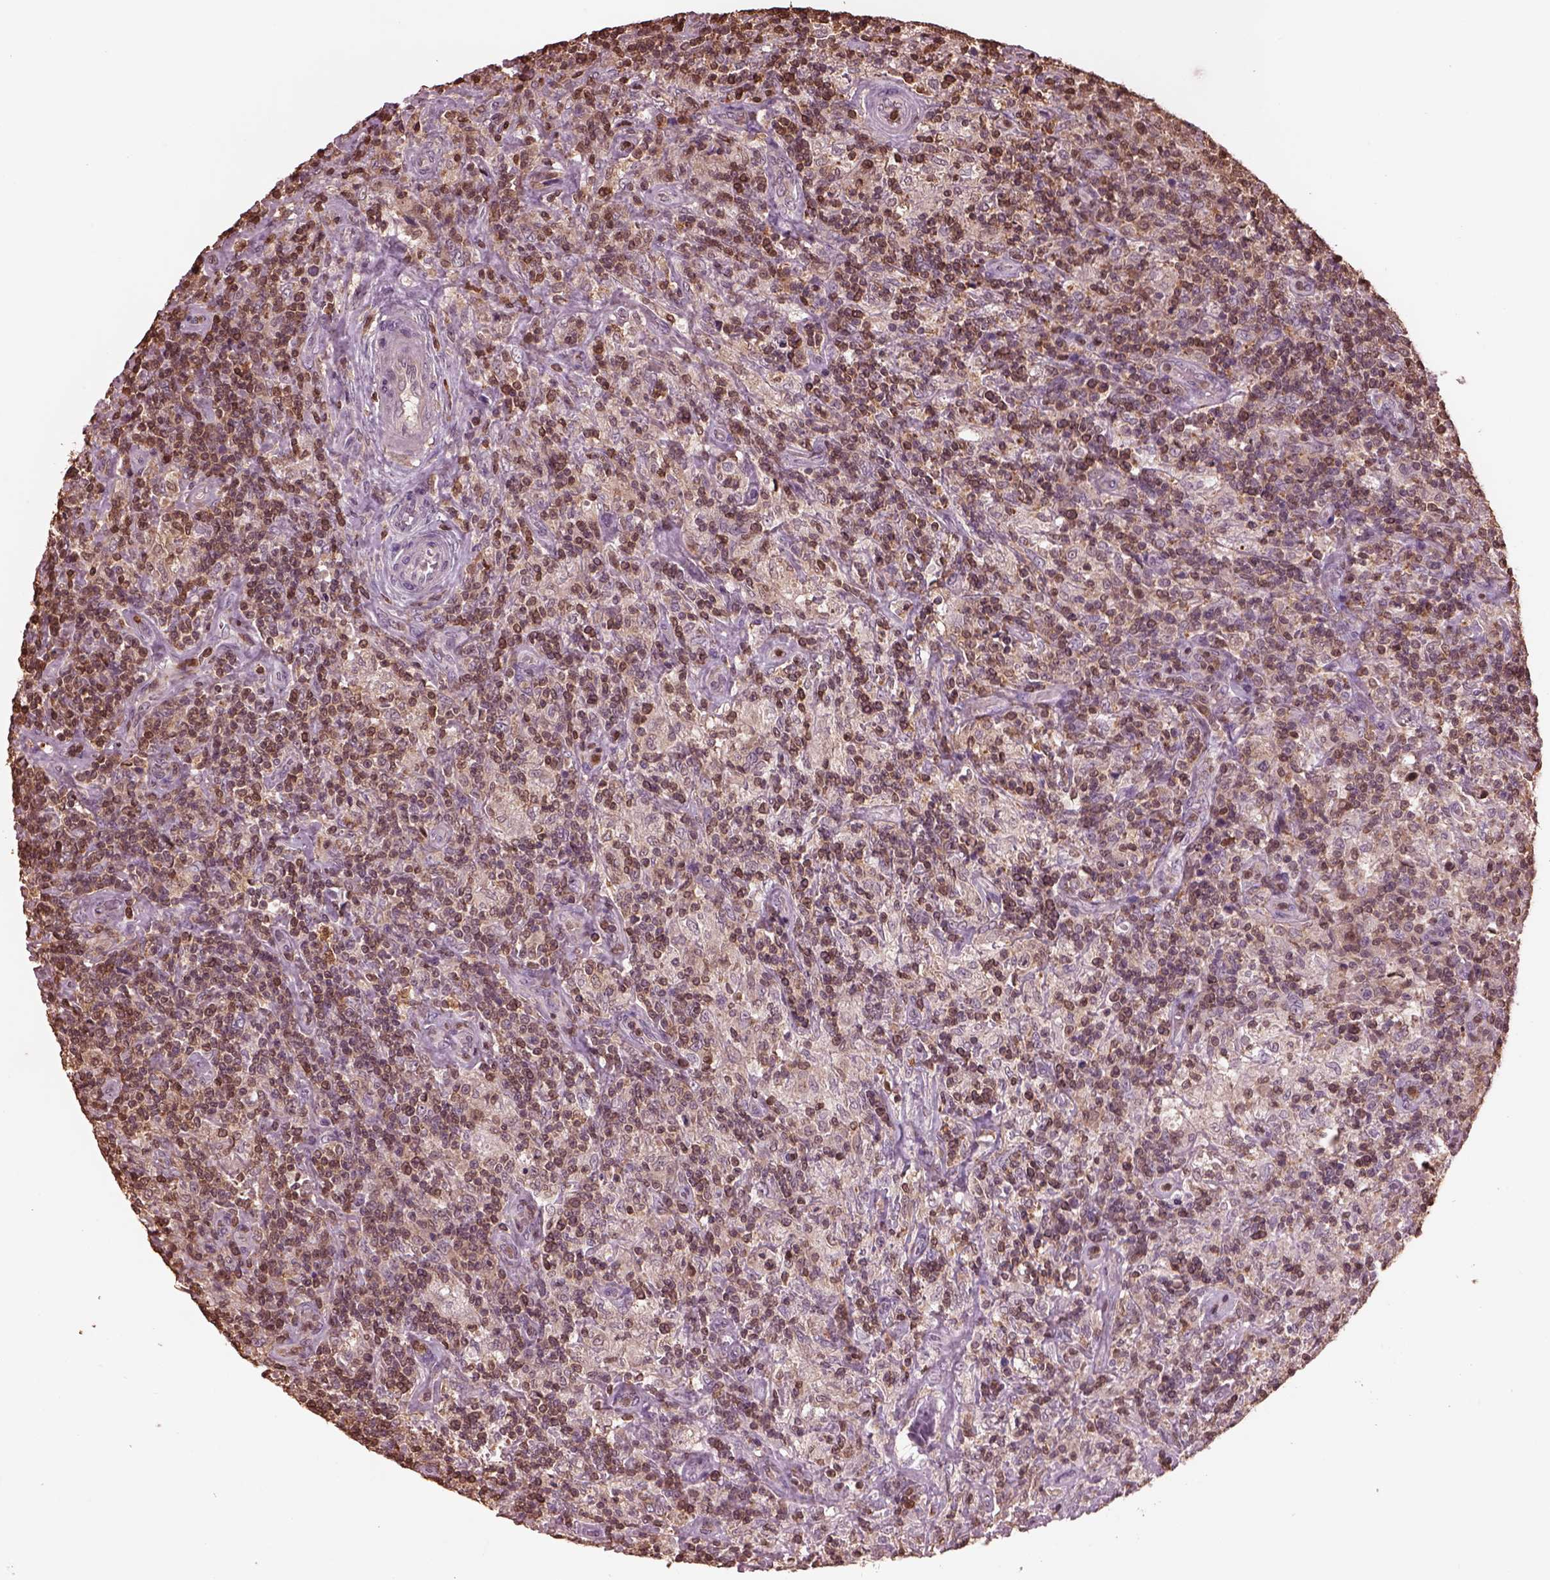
{"staining": {"intensity": "weak", "quantity": ">75%", "location": "cytoplasmic/membranous,nuclear"}, "tissue": "lymphoma", "cell_type": "Tumor cells", "image_type": "cancer", "snomed": [{"axis": "morphology", "description": "Hodgkin's disease, NOS"}, {"axis": "topography", "description": "Lymph node"}], "caption": "A micrograph of human lymphoma stained for a protein exhibits weak cytoplasmic/membranous and nuclear brown staining in tumor cells.", "gene": "IL31RA", "patient": {"sex": "male", "age": 70}}